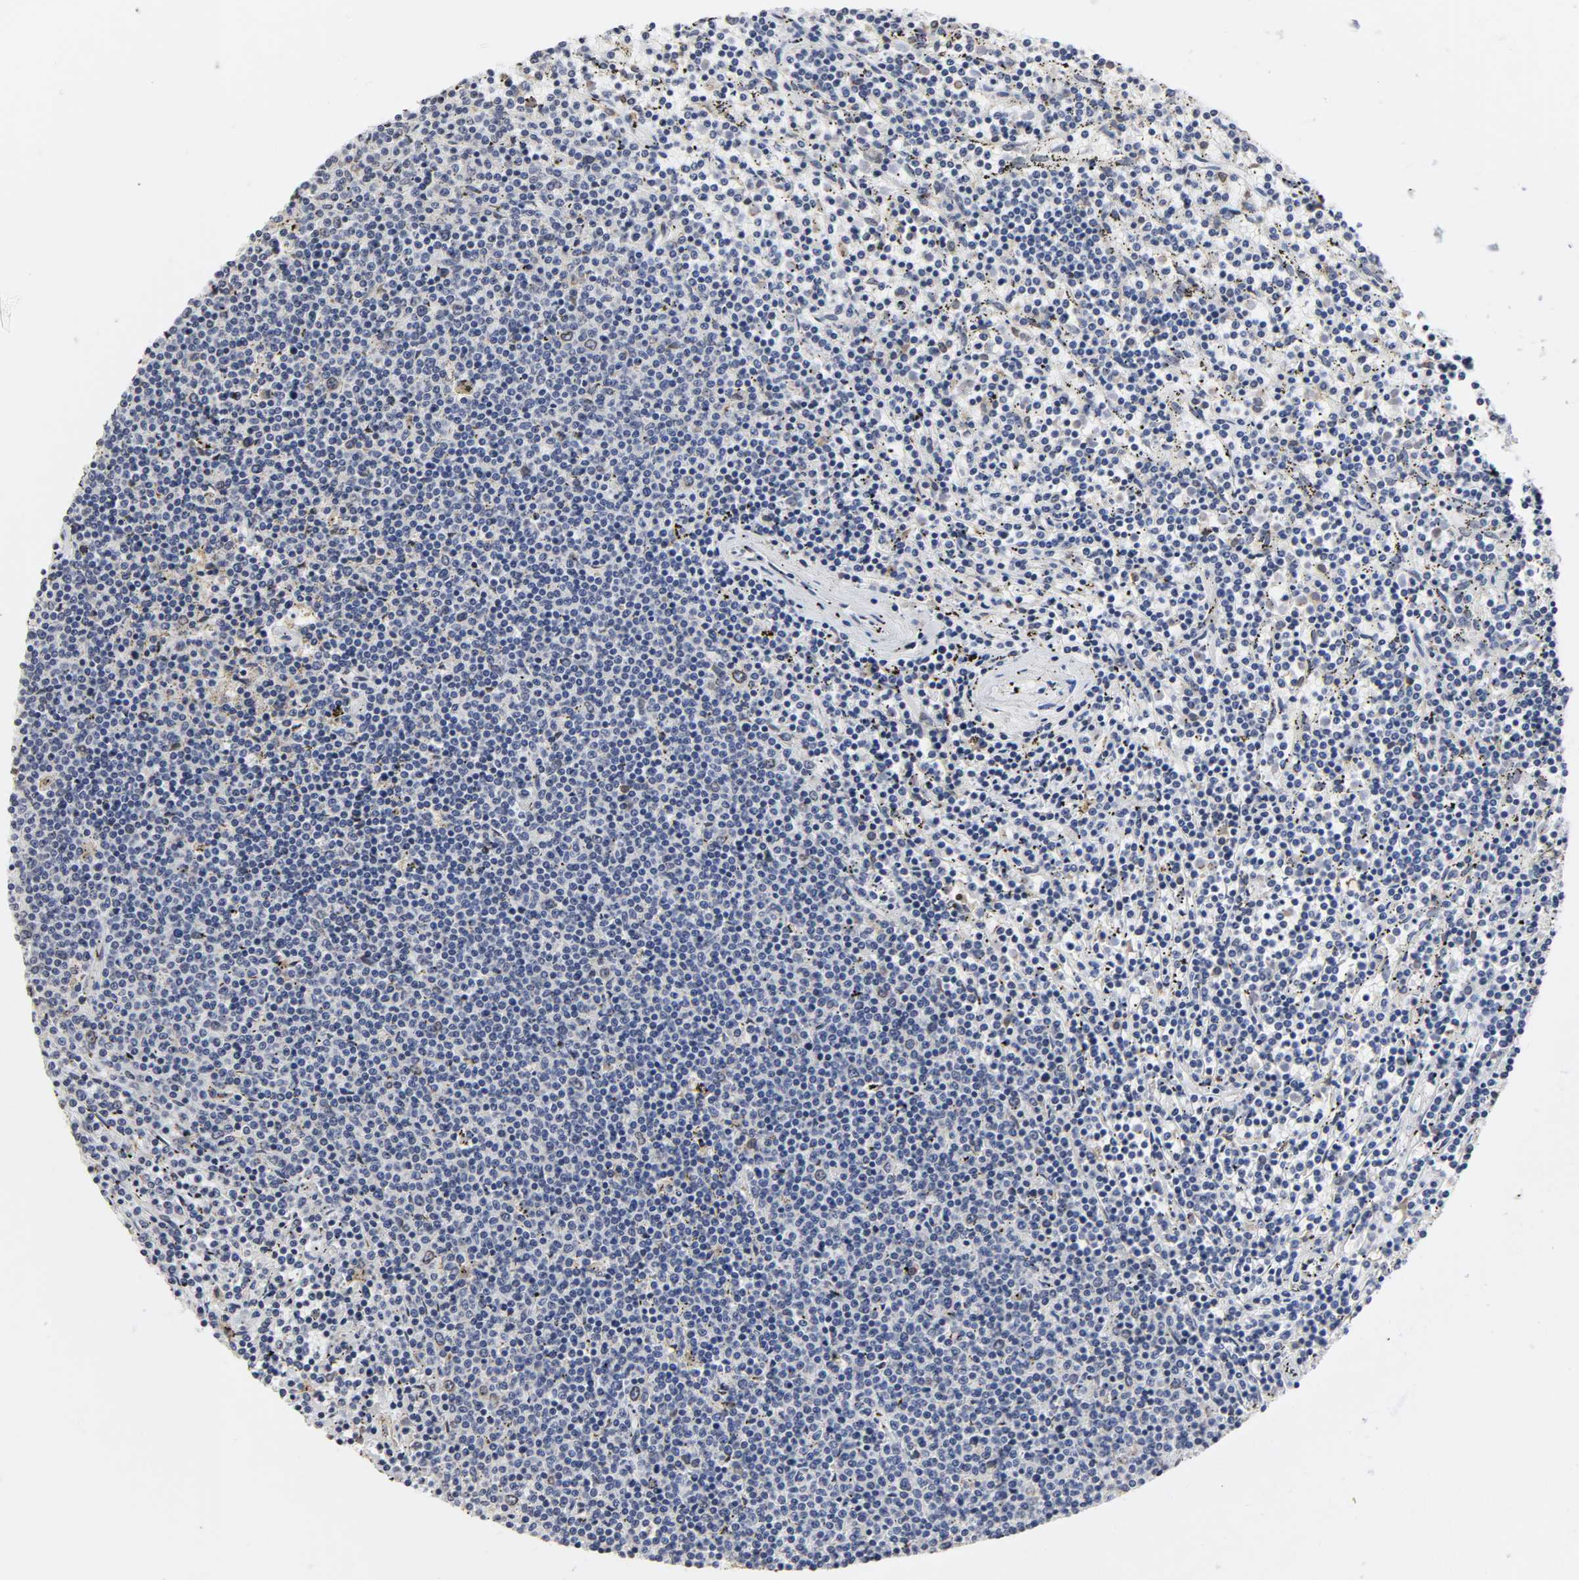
{"staining": {"intensity": "negative", "quantity": "none", "location": "none"}, "tissue": "lymphoma", "cell_type": "Tumor cells", "image_type": "cancer", "snomed": [{"axis": "morphology", "description": "Malignant lymphoma, non-Hodgkin's type, Low grade"}, {"axis": "topography", "description": "Spleen"}], "caption": "The photomicrograph shows no staining of tumor cells in low-grade malignant lymphoma, non-Hodgkin's type.", "gene": "HCK", "patient": {"sex": "female", "age": 50}}